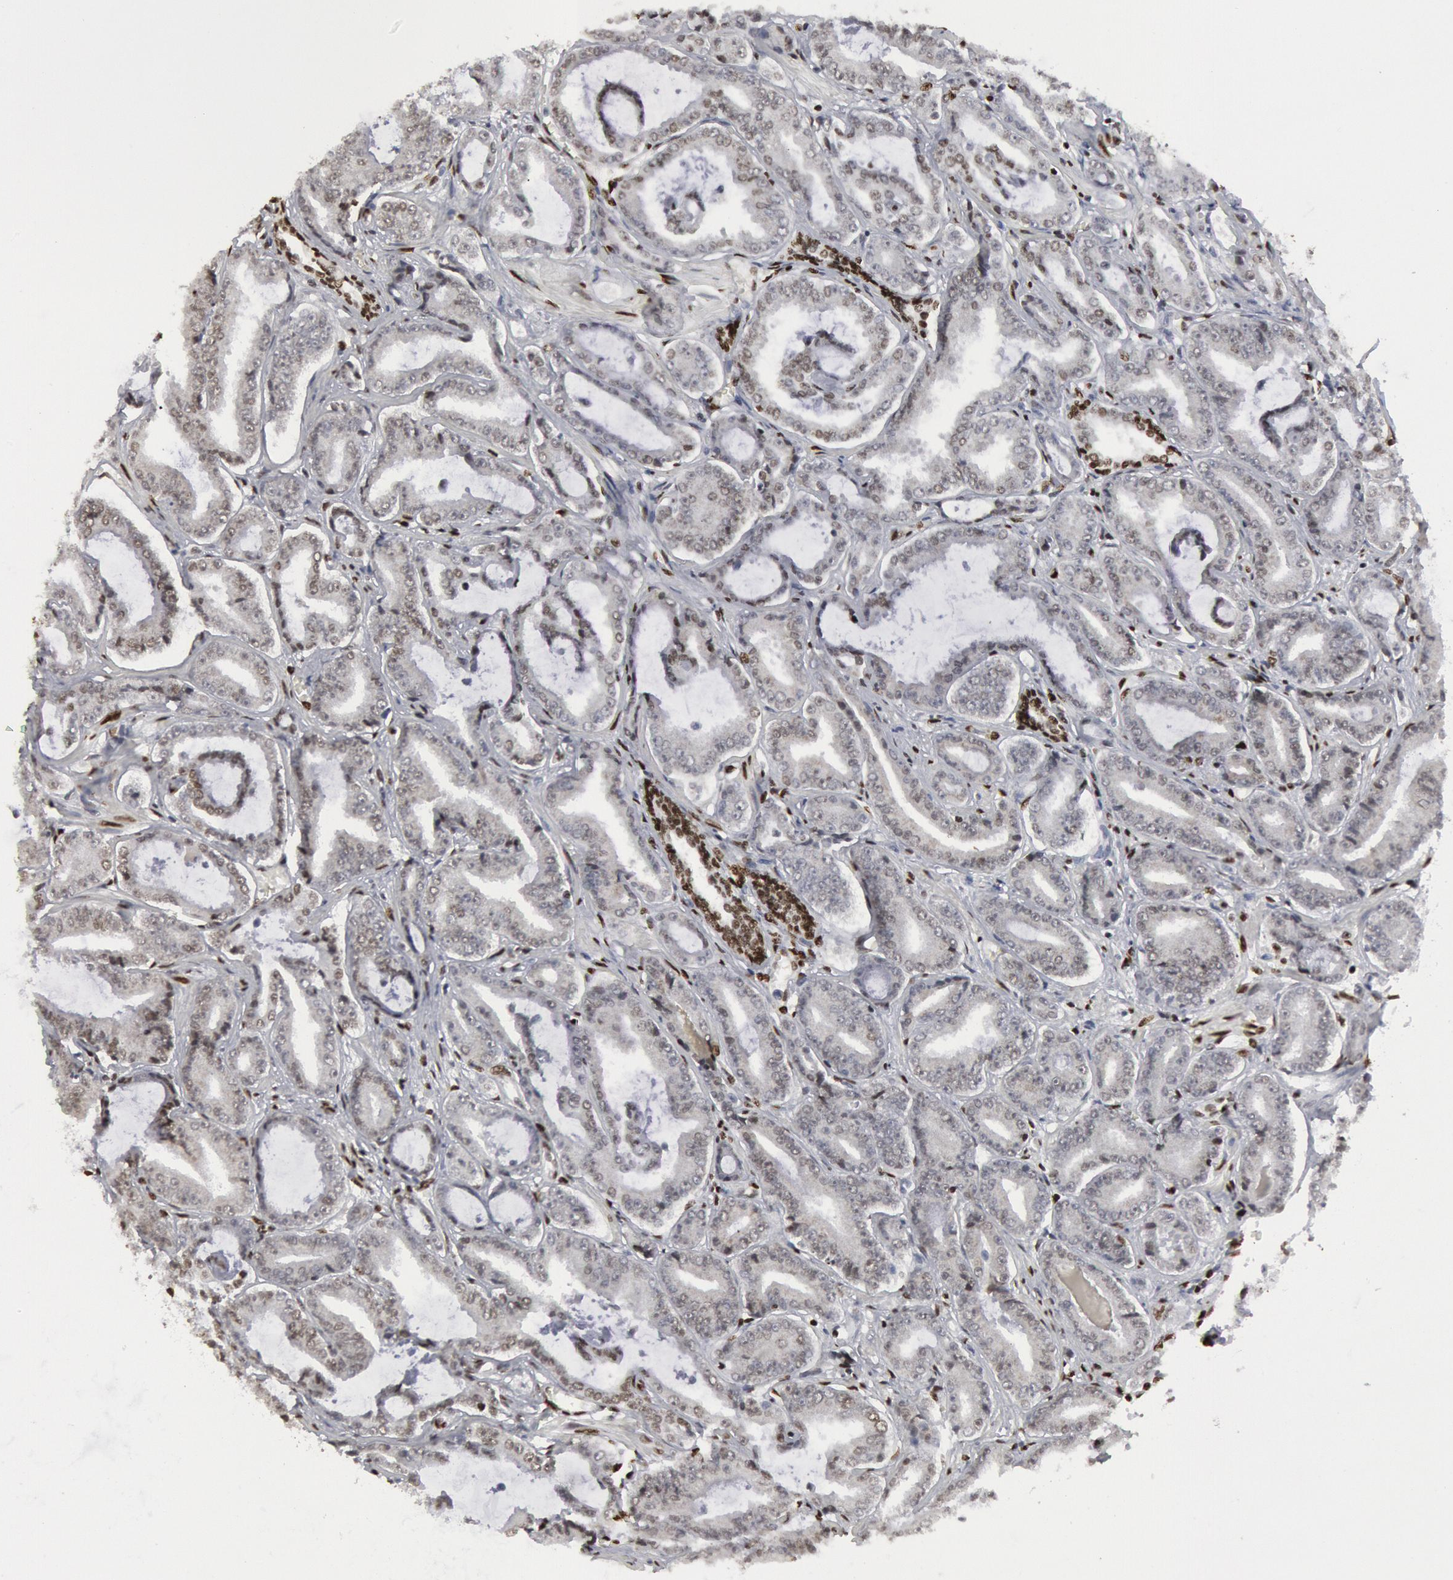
{"staining": {"intensity": "weak", "quantity": "25%-75%", "location": "nuclear"}, "tissue": "prostate cancer", "cell_type": "Tumor cells", "image_type": "cancer", "snomed": [{"axis": "morphology", "description": "Adenocarcinoma, Low grade"}, {"axis": "topography", "description": "Prostate"}], "caption": "Immunohistochemistry photomicrograph of low-grade adenocarcinoma (prostate) stained for a protein (brown), which shows low levels of weak nuclear positivity in approximately 25%-75% of tumor cells.", "gene": "MECP2", "patient": {"sex": "male", "age": 65}}